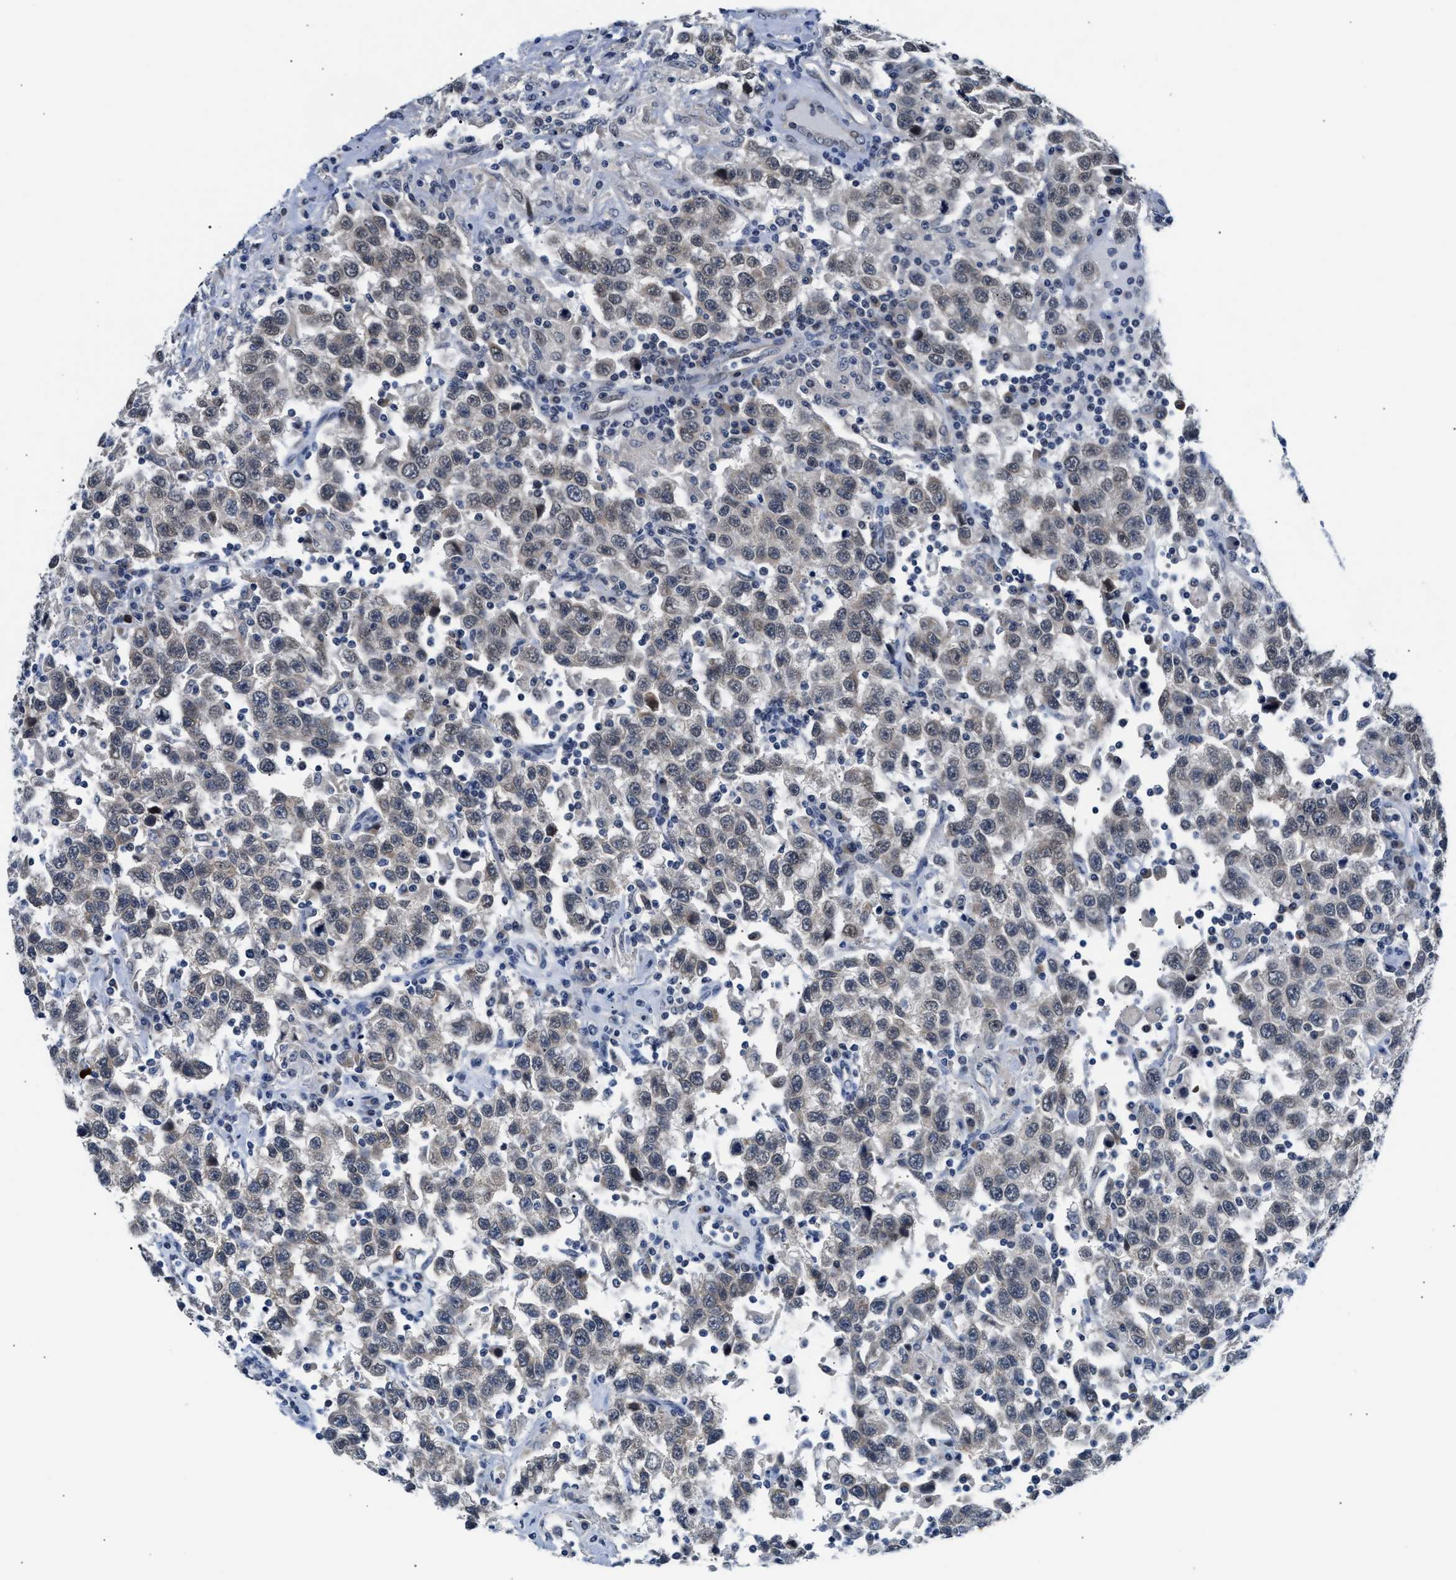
{"staining": {"intensity": "weak", "quantity": "<25%", "location": "cytoplasmic/membranous"}, "tissue": "testis cancer", "cell_type": "Tumor cells", "image_type": "cancer", "snomed": [{"axis": "morphology", "description": "Seminoma, NOS"}, {"axis": "topography", "description": "Testis"}], "caption": "This photomicrograph is of seminoma (testis) stained with immunohistochemistry (IHC) to label a protein in brown with the nuclei are counter-stained blue. There is no positivity in tumor cells.", "gene": "PPM1H", "patient": {"sex": "male", "age": 41}}